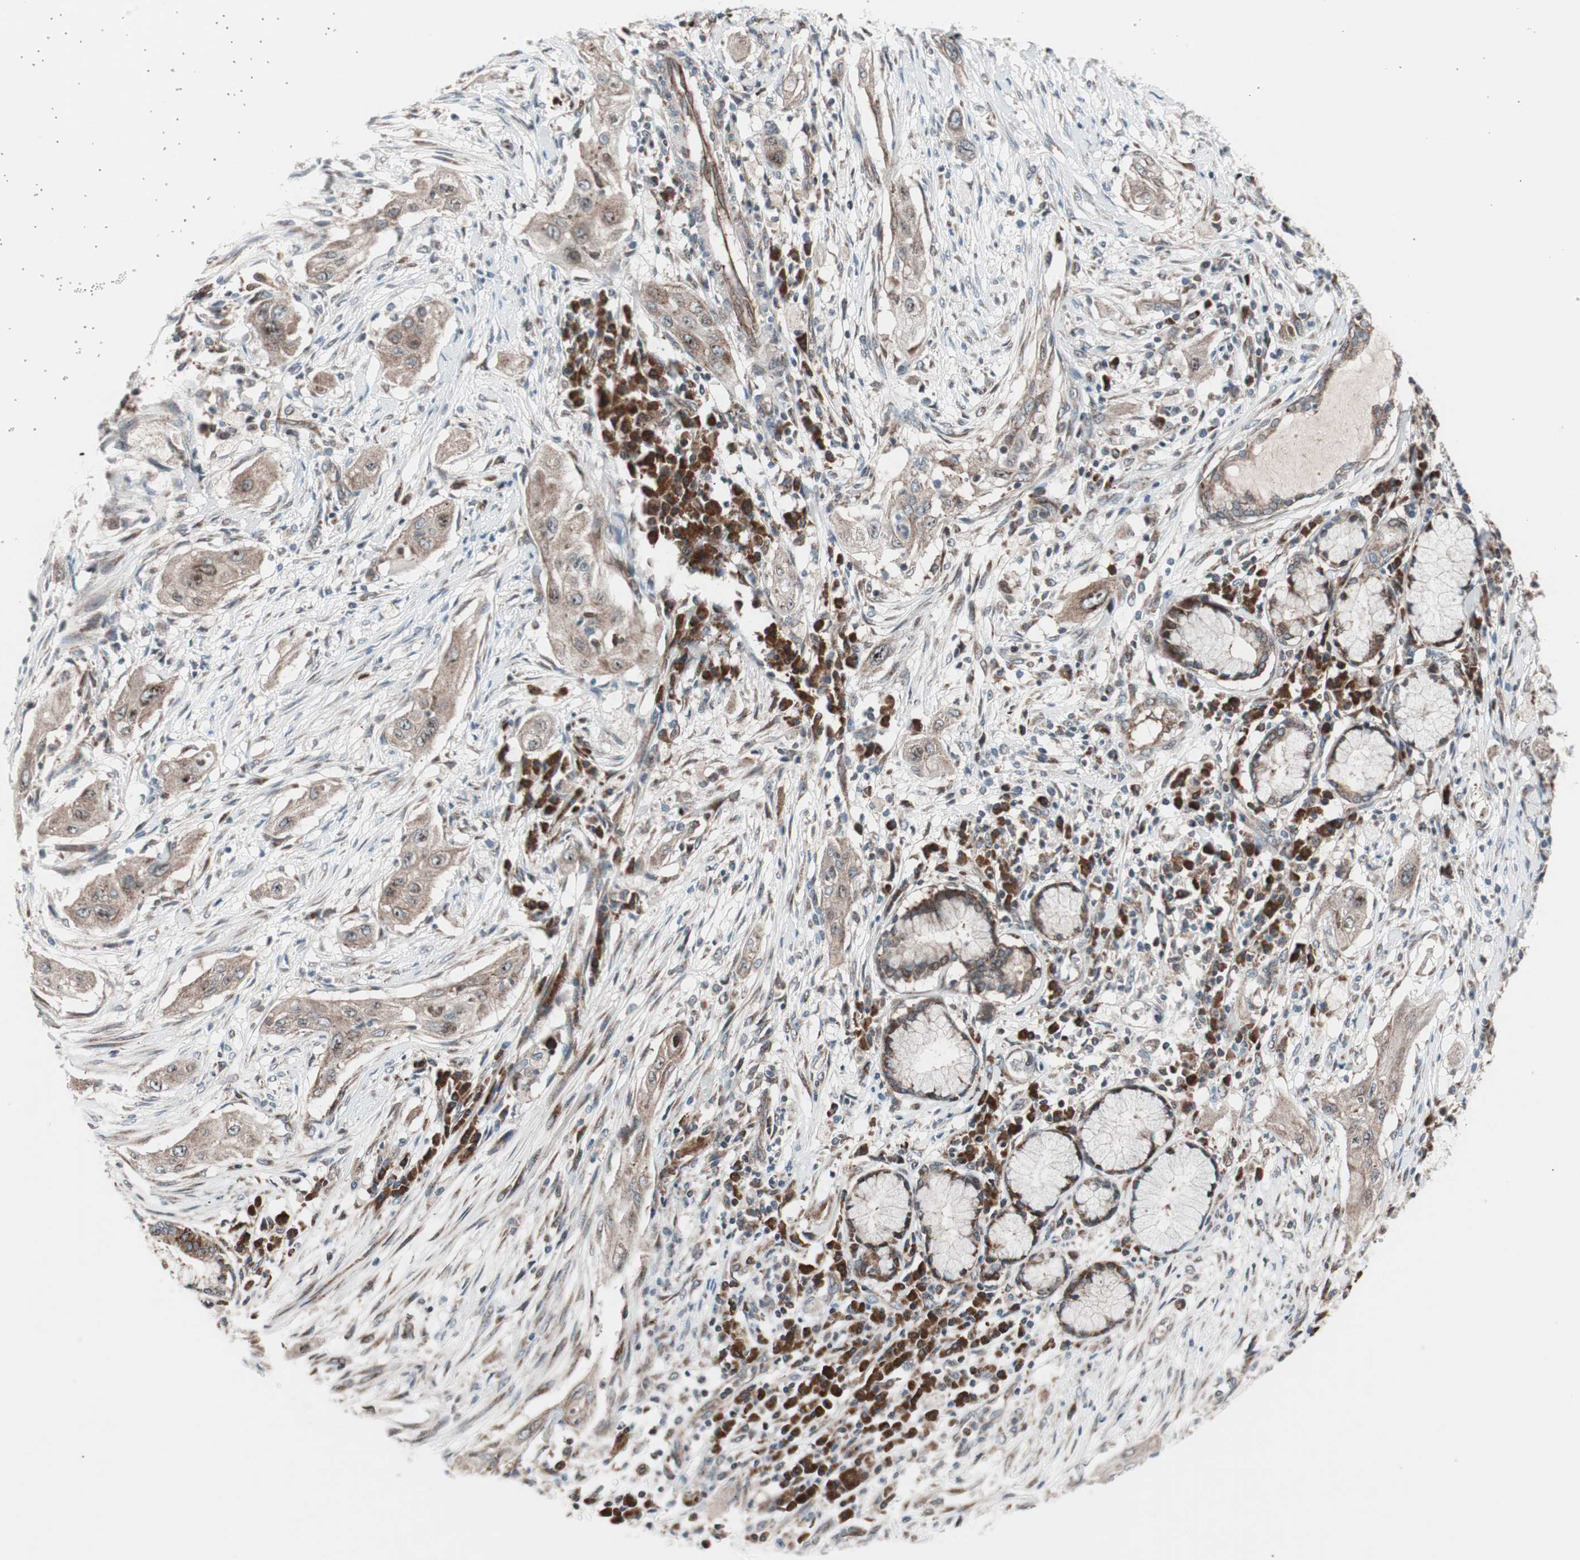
{"staining": {"intensity": "moderate", "quantity": ">75%", "location": "cytoplasmic/membranous"}, "tissue": "lung cancer", "cell_type": "Tumor cells", "image_type": "cancer", "snomed": [{"axis": "morphology", "description": "Squamous cell carcinoma, NOS"}, {"axis": "topography", "description": "Lung"}], "caption": "Protein expression analysis of human squamous cell carcinoma (lung) reveals moderate cytoplasmic/membranous expression in approximately >75% of tumor cells.", "gene": "CCL14", "patient": {"sex": "female", "age": 47}}